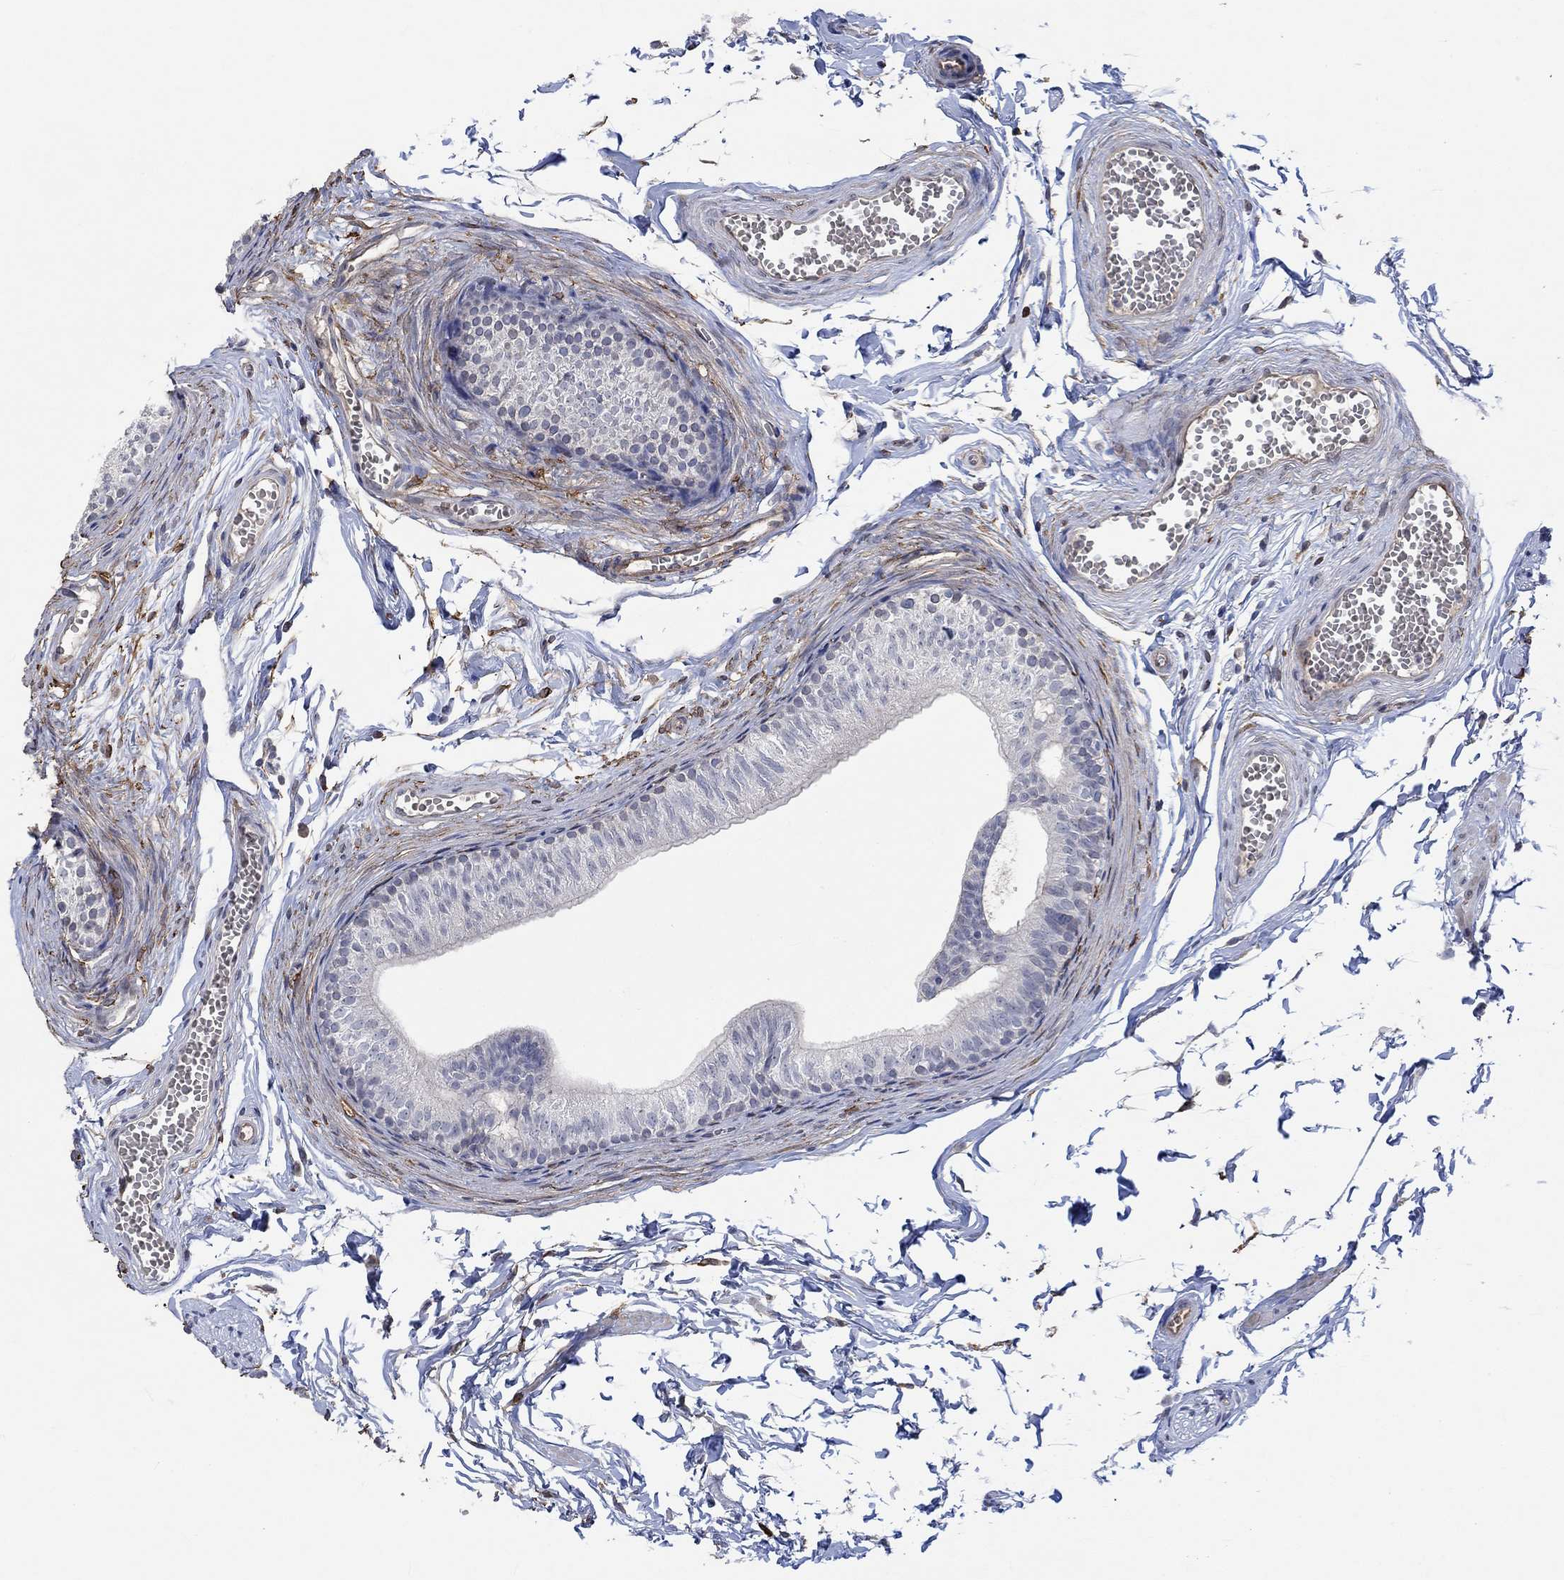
{"staining": {"intensity": "negative", "quantity": "none", "location": "none"}, "tissue": "epididymis", "cell_type": "Glandular cells", "image_type": "normal", "snomed": [{"axis": "morphology", "description": "Normal tissue, NOS"}, {"axis": "topography", "description": "Epididymis"}], "caption": "Immunohistochemistry (IHC) micrograph of unremarkable epididymis: human epididymis stained with DAB (3,3'-diaminobenzidine) shows no significant protein expression in glandular cells.", "gene": "TGM2", "patient": {"sex": "male", "age": 22}}